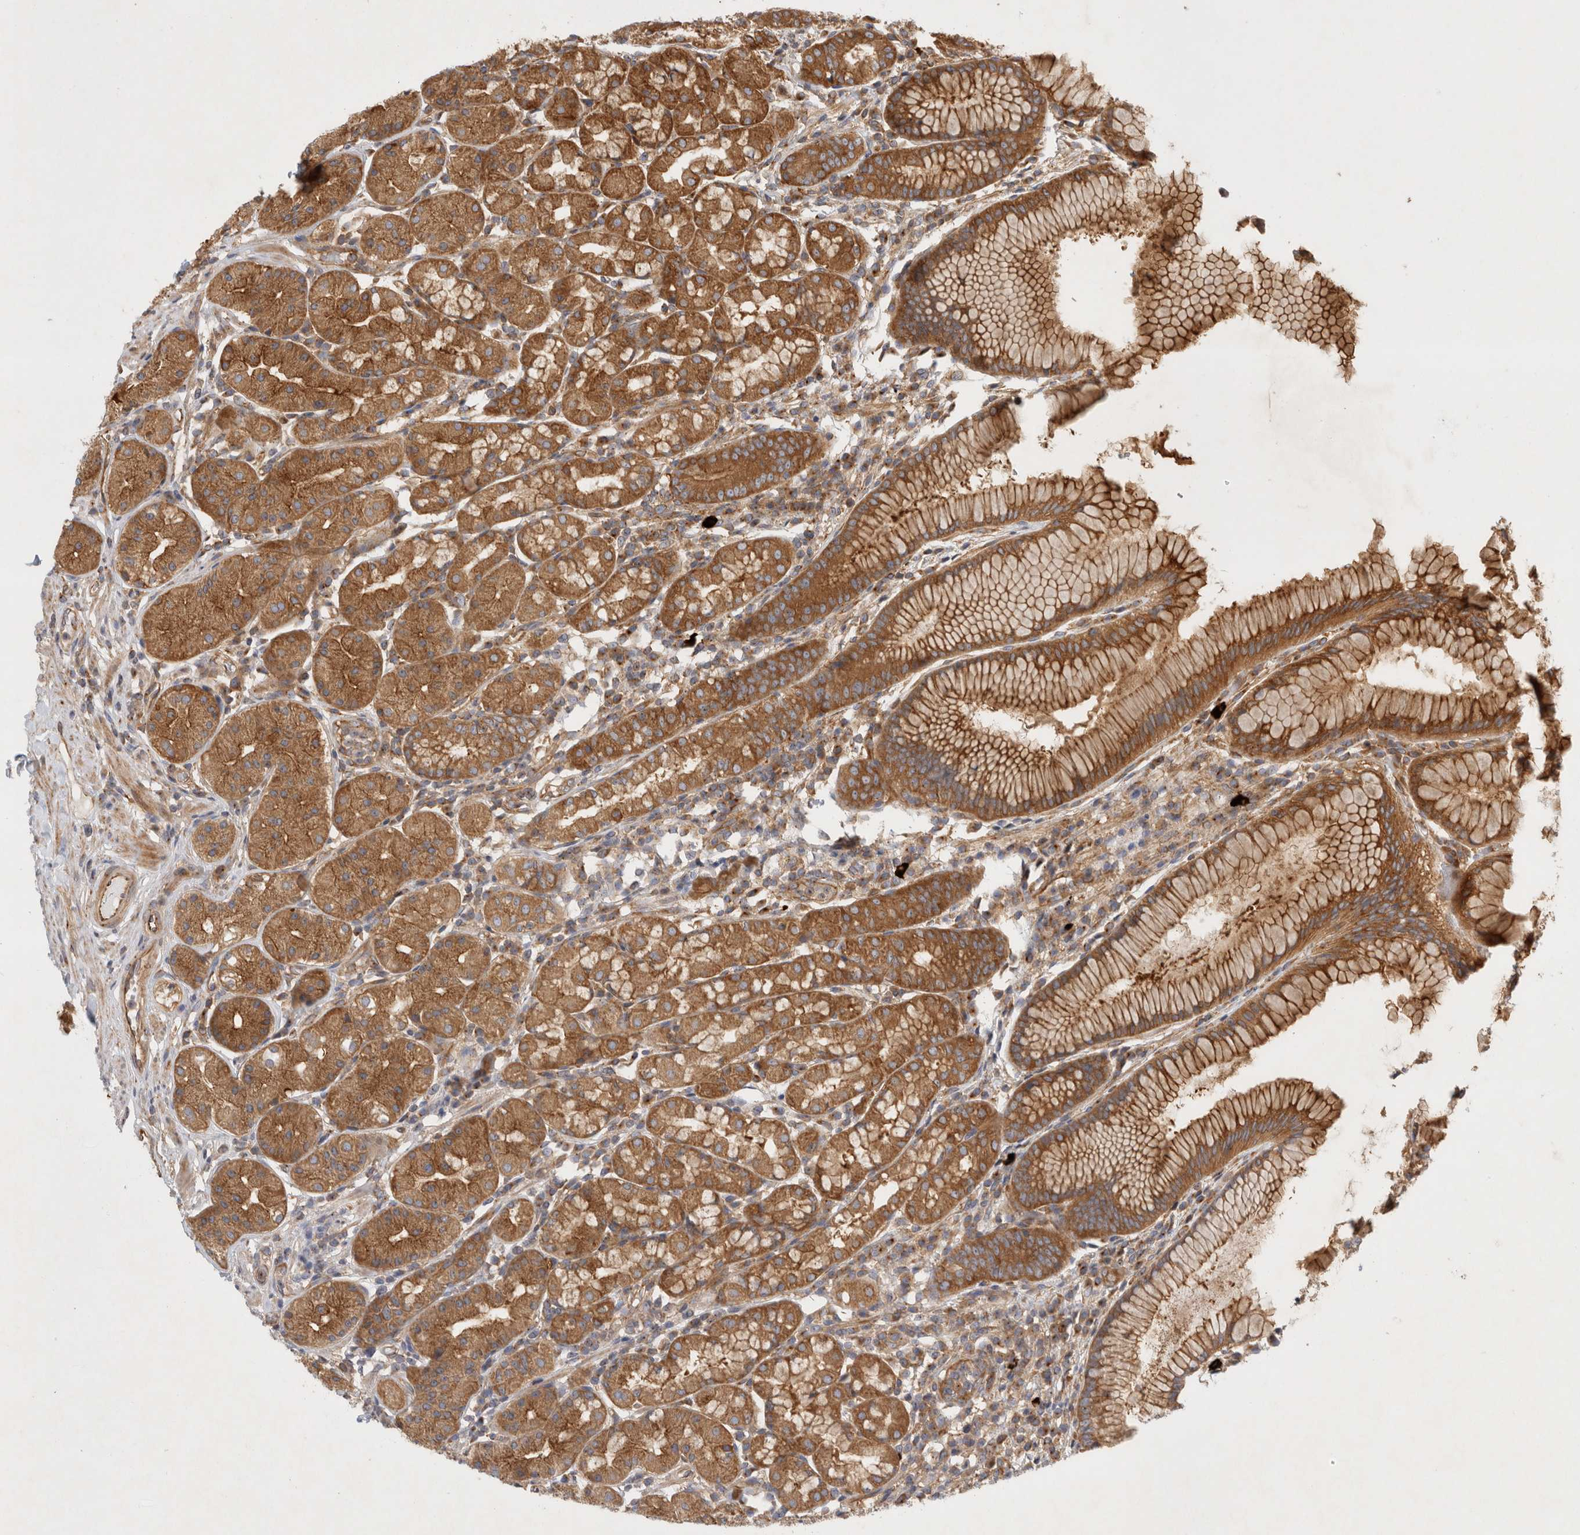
{"staining": {"intensity": "moderate", "quantity": ">75%", "location": "cytoplasmic/membranous"}, "tissue": "stomach", "cell_type": "Glandular cells", "image_type": "normal", "snomed": [{"axis": "morphology", "description": "Normal tissue, NOS"}, {"axis": "topography", "description": "Stomach, lower"}], "caption": "Normal stomach was stained to show a protein in brown. There is medium levels of moderate cytoplasmic/membranous expression in approximately >75% of glandular cells. (brown staining indicates protein expression, while blue staining denotes nuclei).", "gene": "GPR150", "patient": {"sex": "female", "age": 56}}